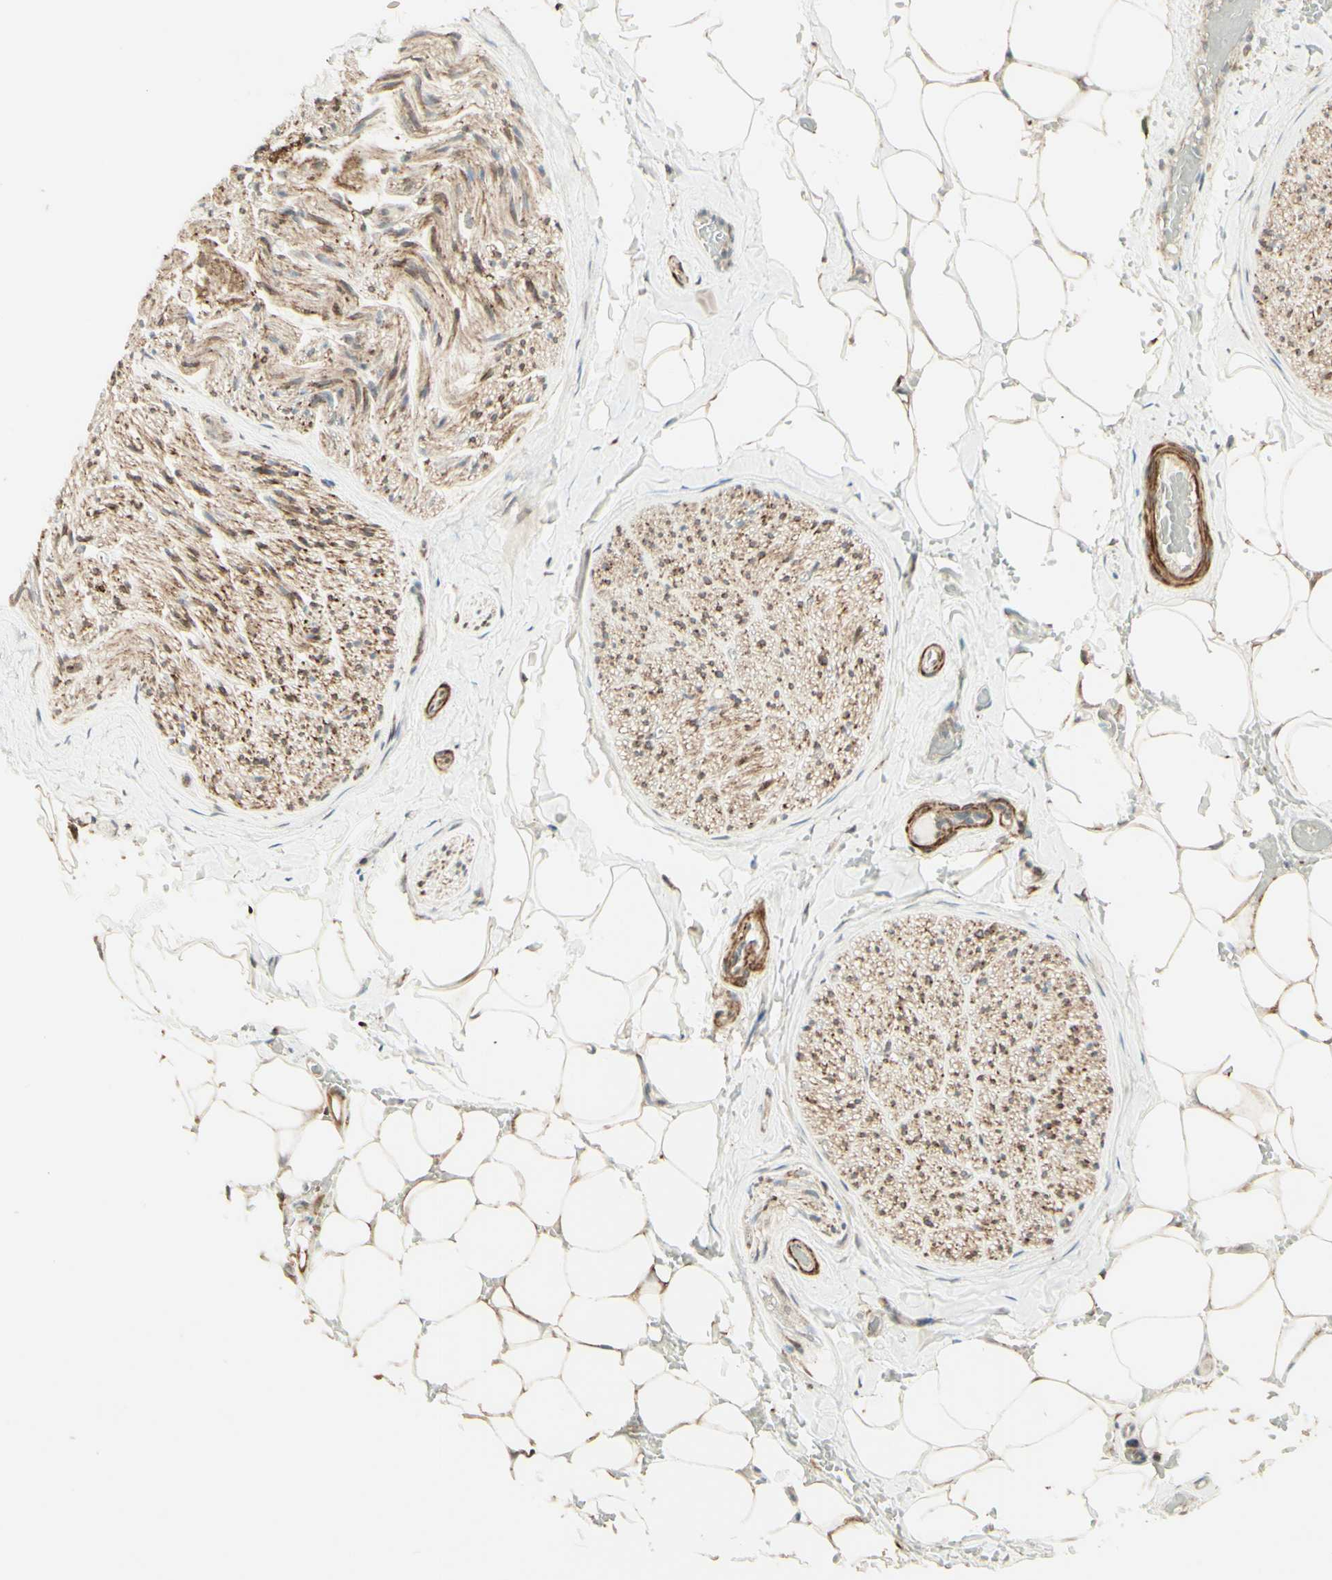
{"staining": {"intensity": "moderate", "quantity": ">75%", "location": "cytoplasmic/membranous"}, "tissue": "adipose tissue", "cell_type": "Adipocytes", "image_type": "normal", "snomed": [{"axis": "morphology", "description": "Normal tissue, NOS"}, {"axis": "topography", "description": "Peripheral nerve tissue"}], "caption": "Adipocytes reveal medium levels of moderate cytoplasmic/membranous staining in approximately >75% of cells in unremarkable human adipose tissue. (IHC, brightfield microscopy, high magnification).", "gene": "DHRS3", "patient": {"sex": "male", "age": 70}}